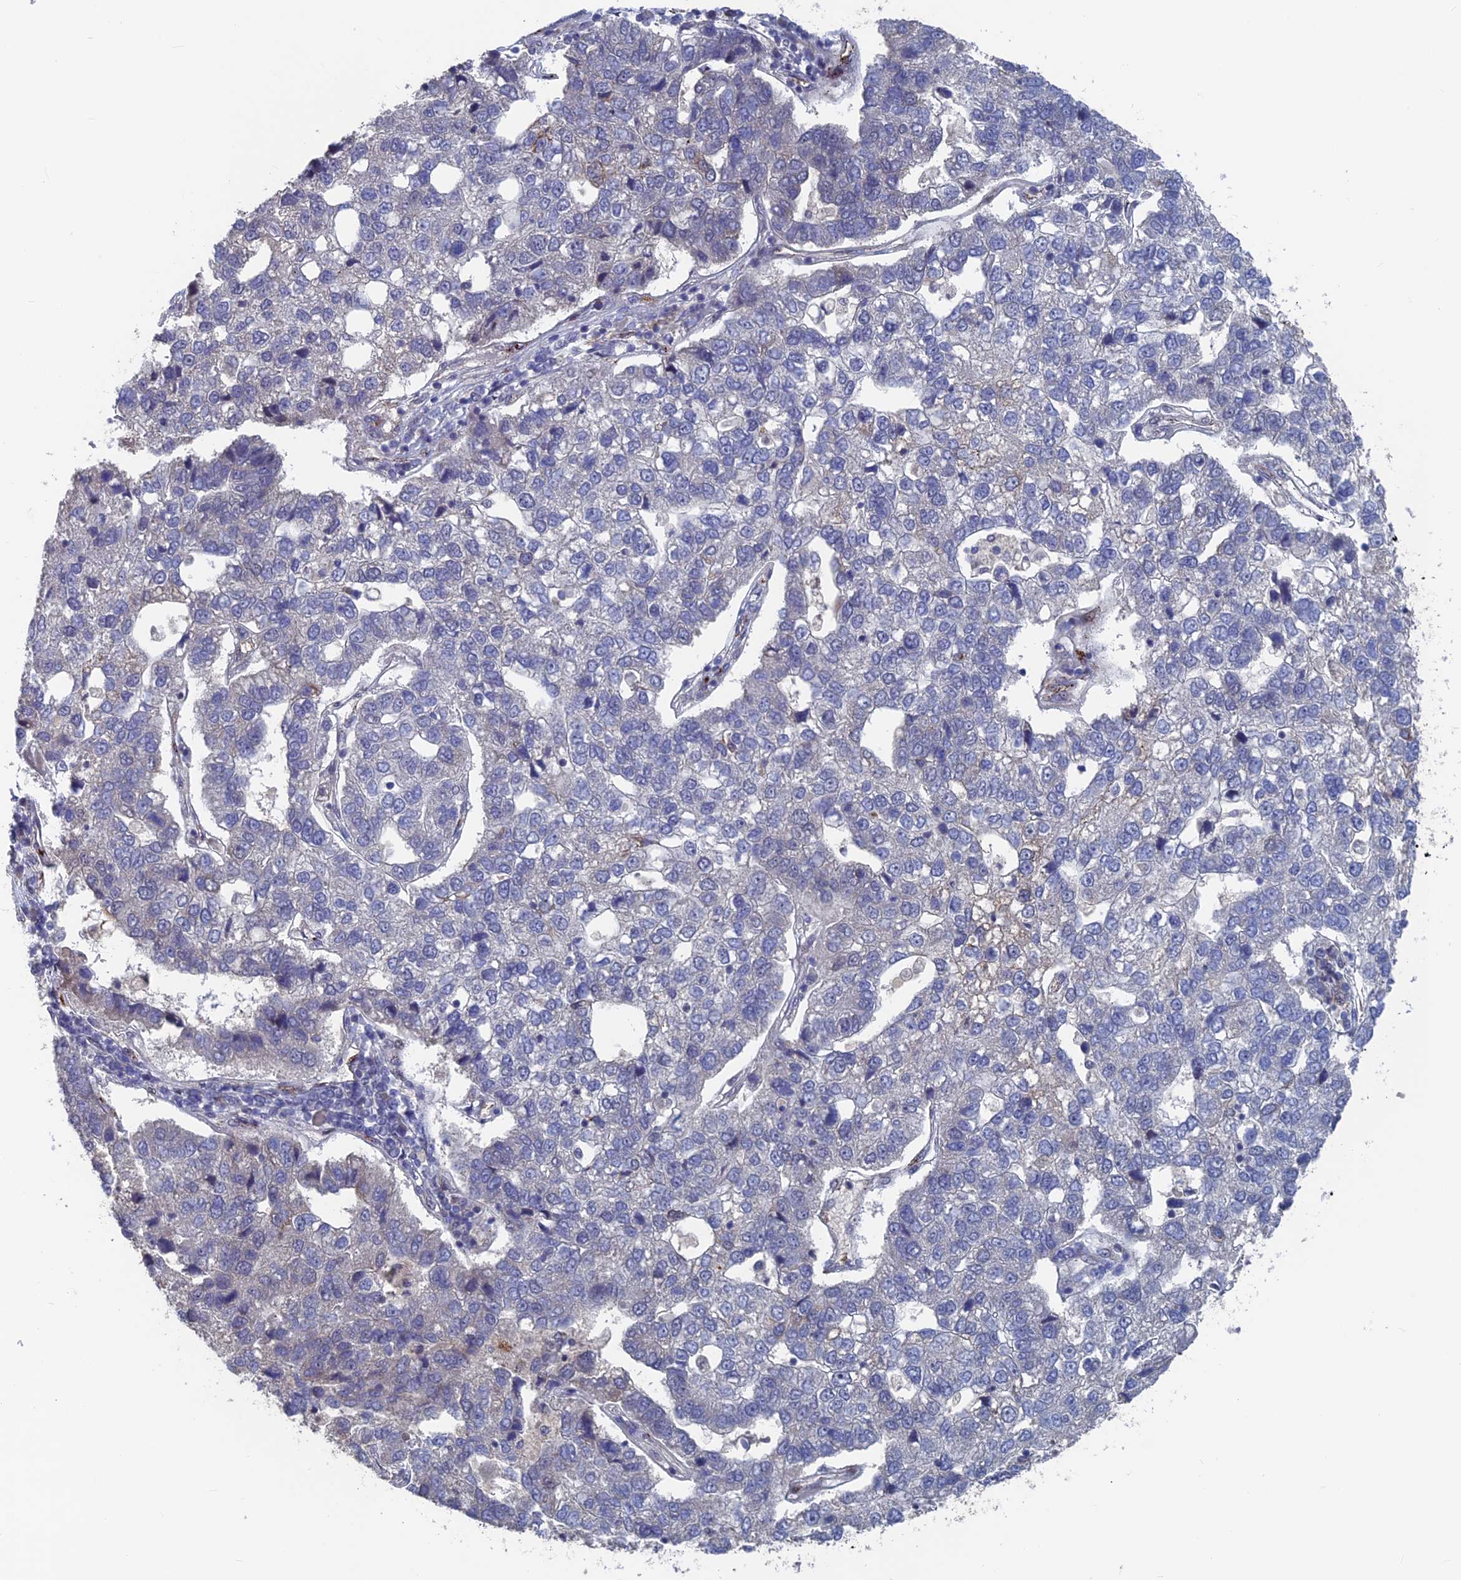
{"staining": {"intensity": "negative", "quantity": "none", "location": "none"}, "tissue": "pancreatic cancer", "cell_type": "Tumor cells", "image_type": "cancer", "snomed": [{"axis": "morphology", "description": "Adenocarcinoma, NOS"}, {"axis": "topography", "description": "Pancreas"}], "caption": "Immunohistochemical staining of human pancreatic cancer (adenocarcinoma) exhibits no significant positivity in tumor cells.", "gene": "SH3D21", "patient": {"sex": "female", "age": 61}}